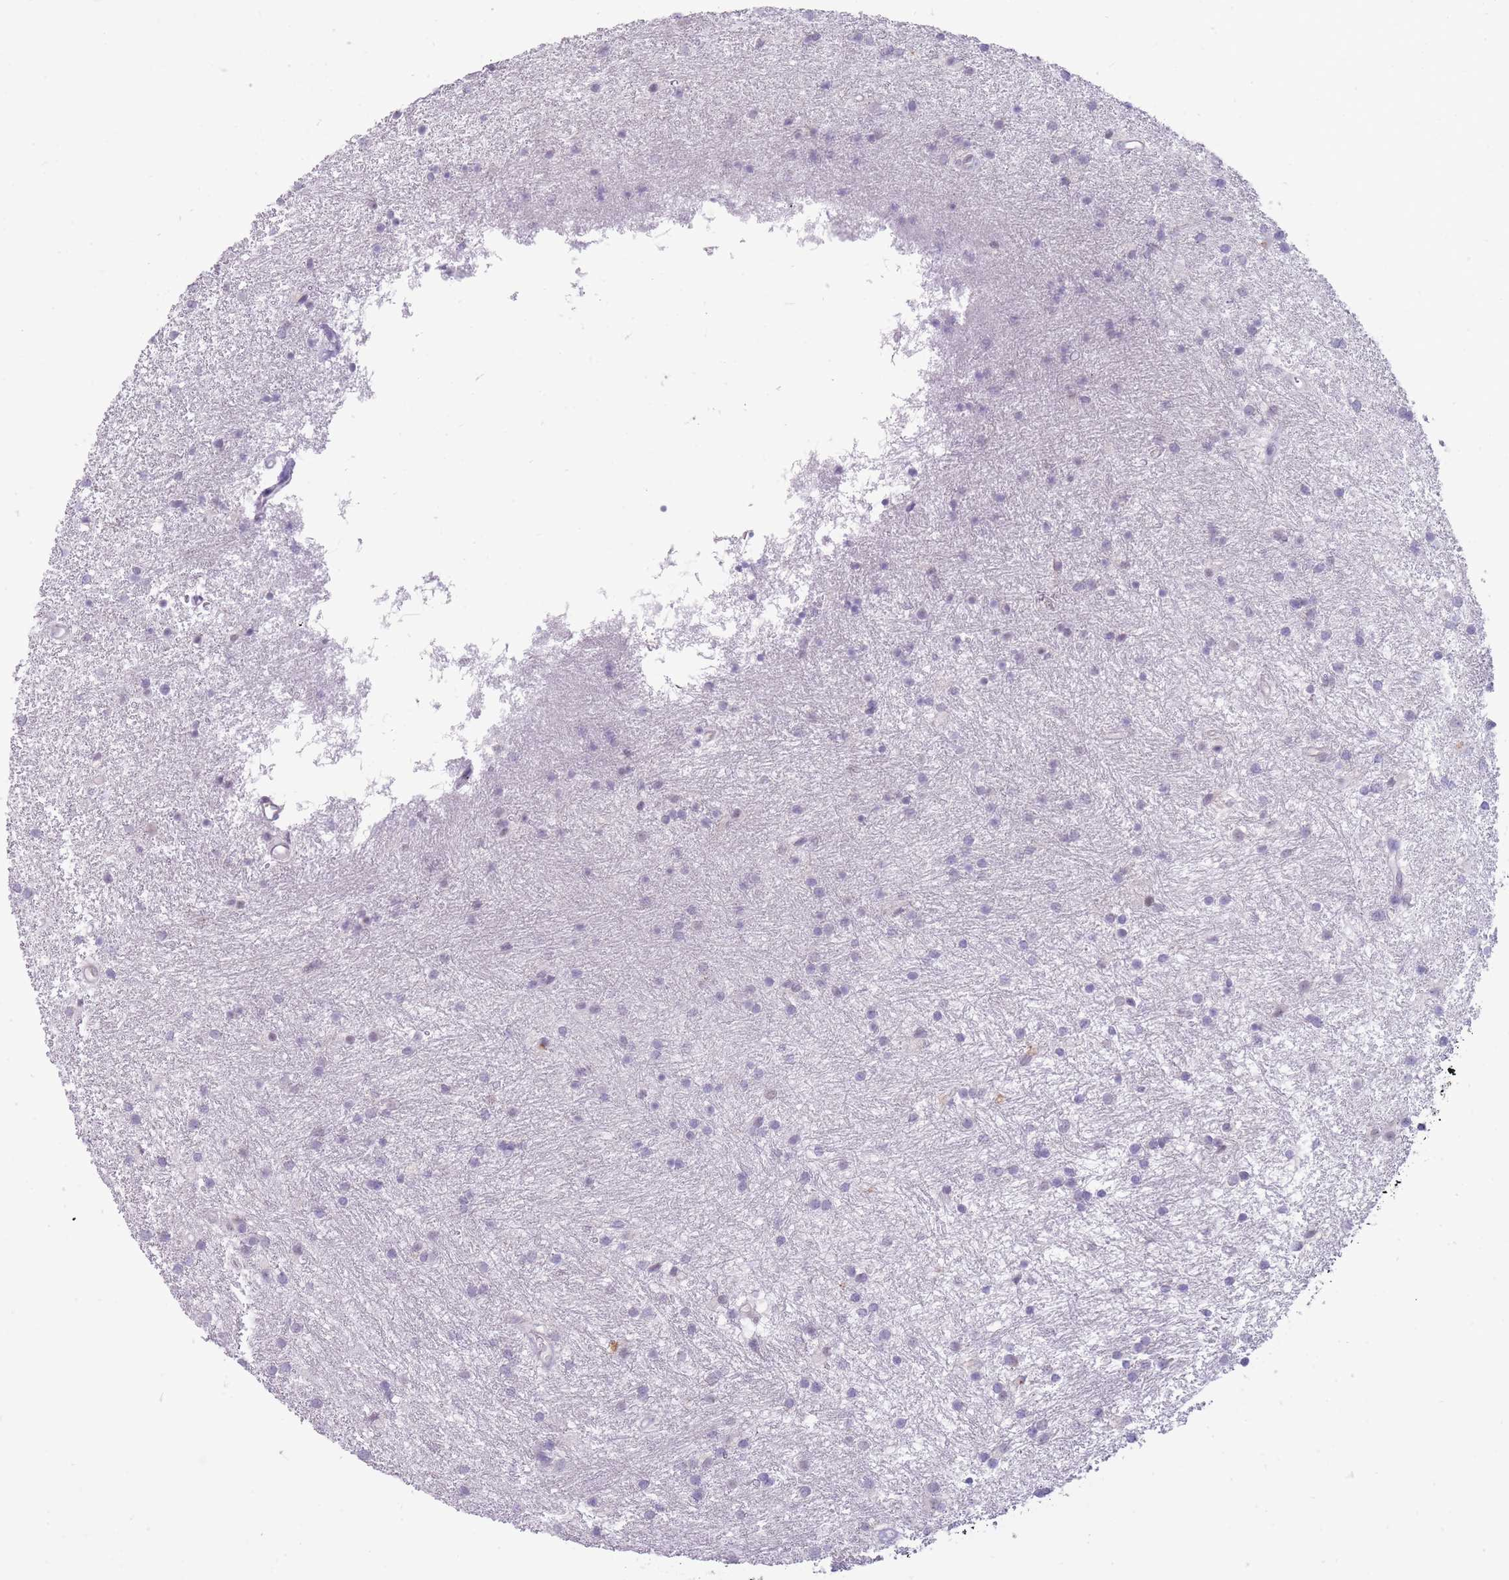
{"staining": {"intensity": "negative", "quantity": "none", "location": "none"}, "tissue": "glioma", "cell_type": "Tumor cells", "image_type": "cancer", "snomed": [{"axis": "morphology", "description": "Glioma, malignant, High grade"}, {"axis": "topography", "description": "Brain"}], "caption": "Protein analysis of malignant high-grade glioma shows no significant positivity in tumor cells.", "gene": "ERICH4", "patient": {"sex": "male", "age": 77}}